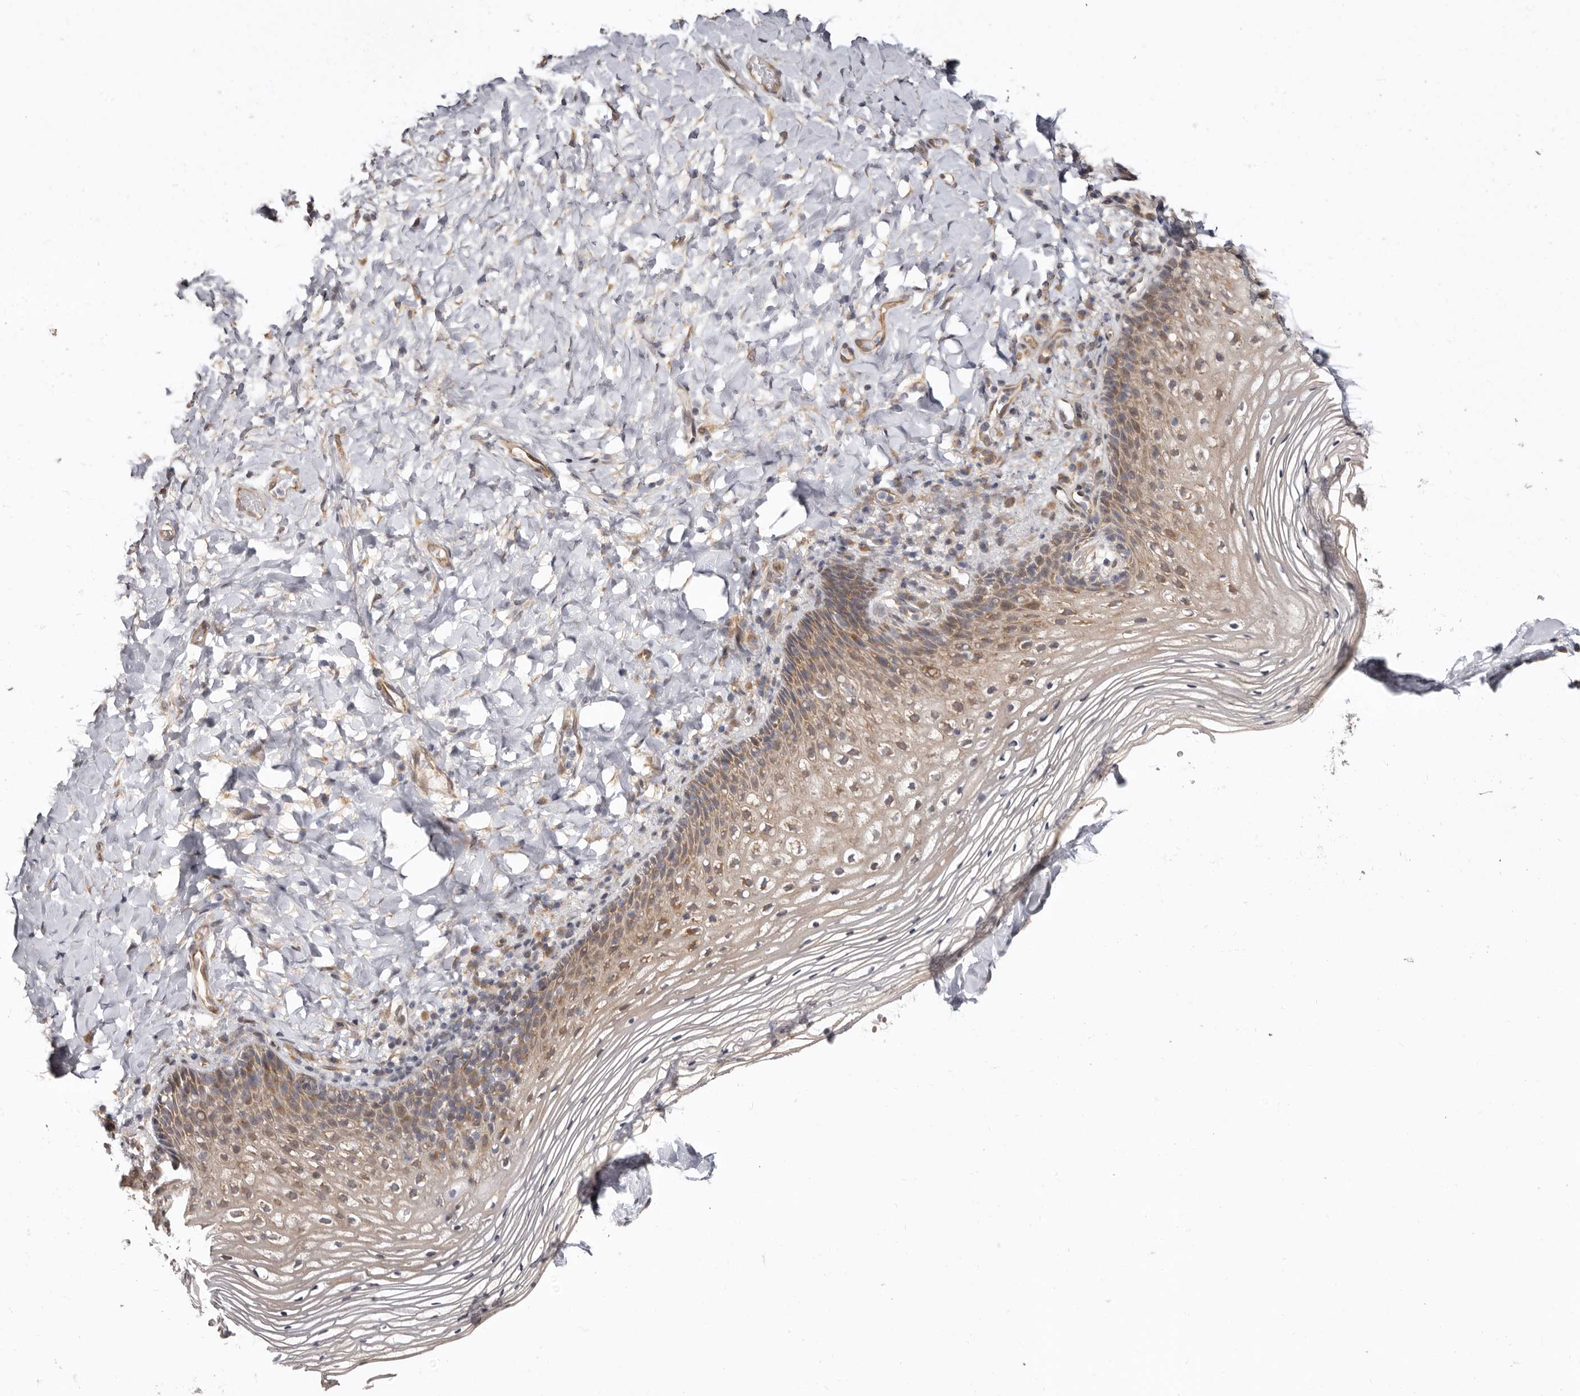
{"staining": {"intensity": "moderate", "quantity": ">75%", "location": "cytoplasmic/membranous"}, "tissue": "vagina", "cell_type": "Squamous epithelial cells", "image_type": "normal", "snomed": [{"axis": "morphology", "description": "Normal tissue, NOS"}, {"axis": "topography", "description": "Vagina"}], "caption": "Protein staining of benign vagina displays moderate cytoplasmic/membranous expression in about >75% of squamous epithelial cells.", "gene": "SBDS", "patient": {"sex": "female", "age": 60}}